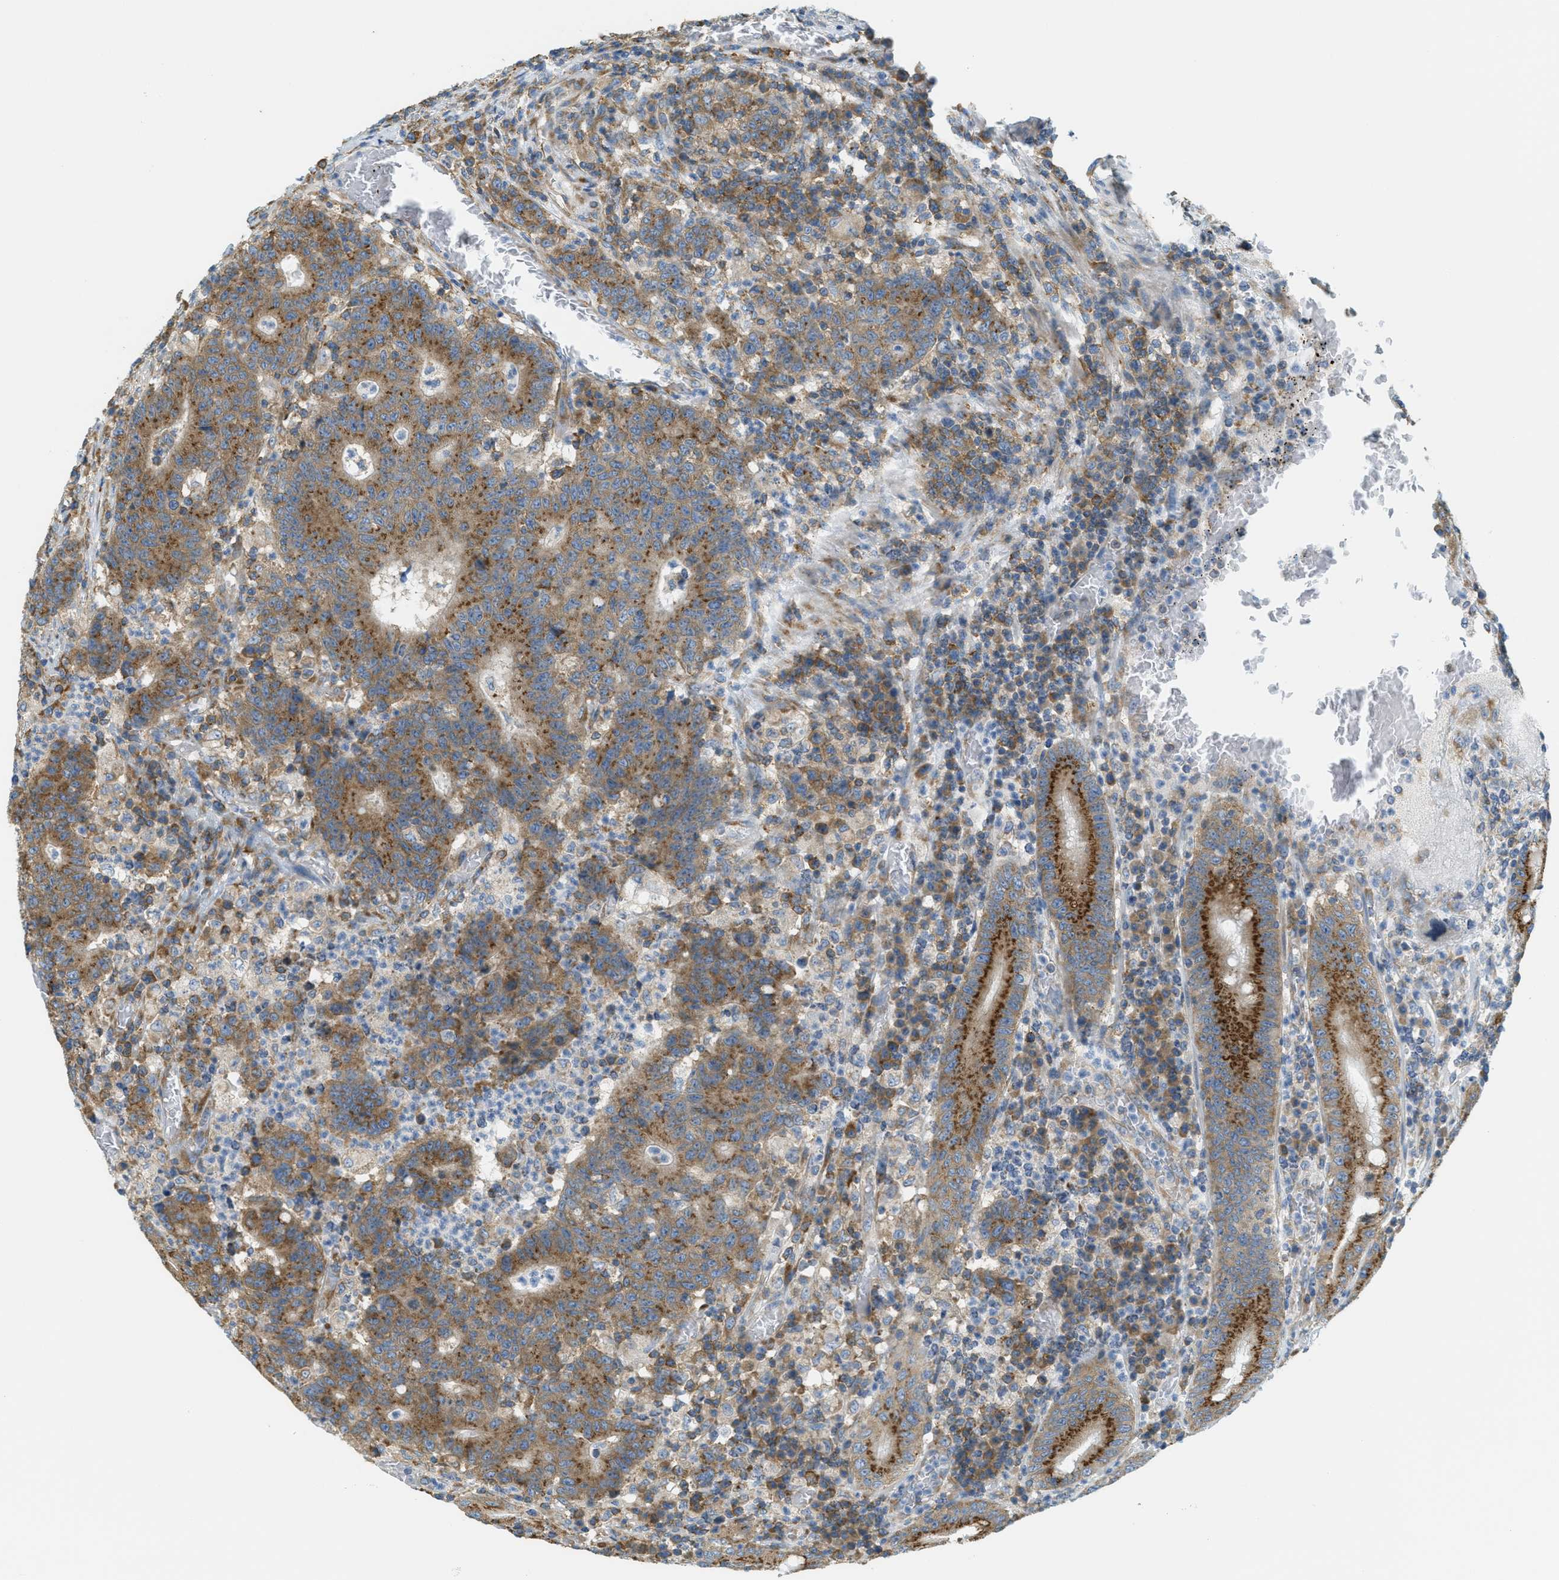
{"staining": {"intensity": "moderate", "quantity": ">75%", "location": "cytoplasmic/membranous"}, "tissue": "colorectal cancer", "cell_type": "Tumor cells", "image_type": "cancer", "snomed": [{"axis": "morphology", "description": "Normal tissue, NOS"}, {"axis": "morphology", "description": "Adenocarcinoma, NOS"}, {"axis": "topography", "description": "Colon"}], "caption": "Immunohistochemical staining of colorectal cancer reveals moderate cytoplasmic/membranous protein positivity in about >75% of tumor cells.", "gene": "ABCF1", "patient": {"sex": "female", "age": 75}}